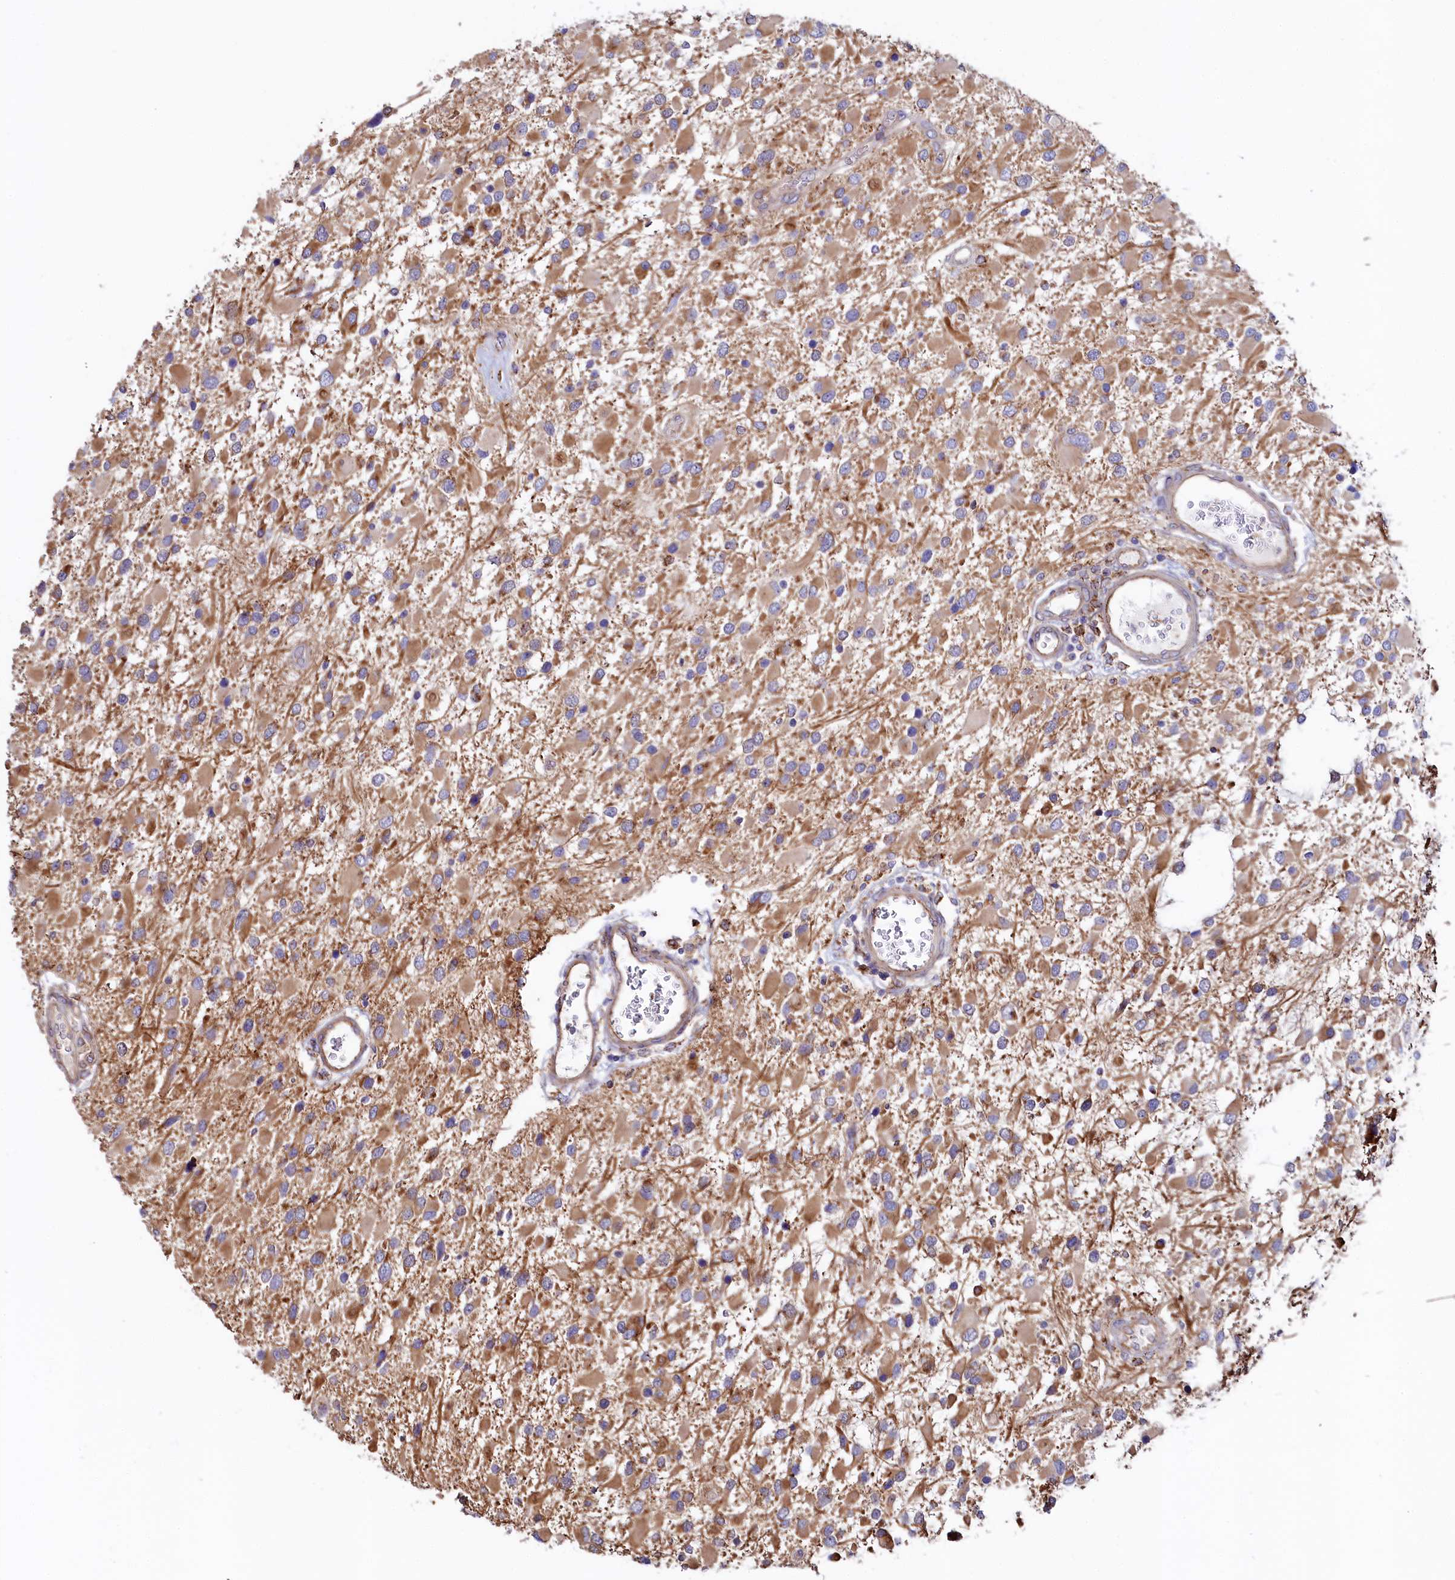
{"staining": {"intensity": "moderate", "quantity": "25%-75%", "location": "cytoplasmic/membranous"}, "tissue": "glioma", "cell_type": "Tumor cells", "image_type": "cancer", "snomed": [{"axis": "morphology", "description": "Glioma, malignant, High grade"}, {"axis": "topography", "description": "Brain"}], "caption": "Protein analysis of malignant high-grade glioma tissue demonstrates moderate cytoplasmic/membranous positivity in approximately 25%-75% of tumor cells. The protein is stained brown, and the nuclei are stained in blue (DAB IHC with brightfield microscopy, high magnification).", "gene": "ASTE1", "patient": {"sex": "male", "age": 53}}